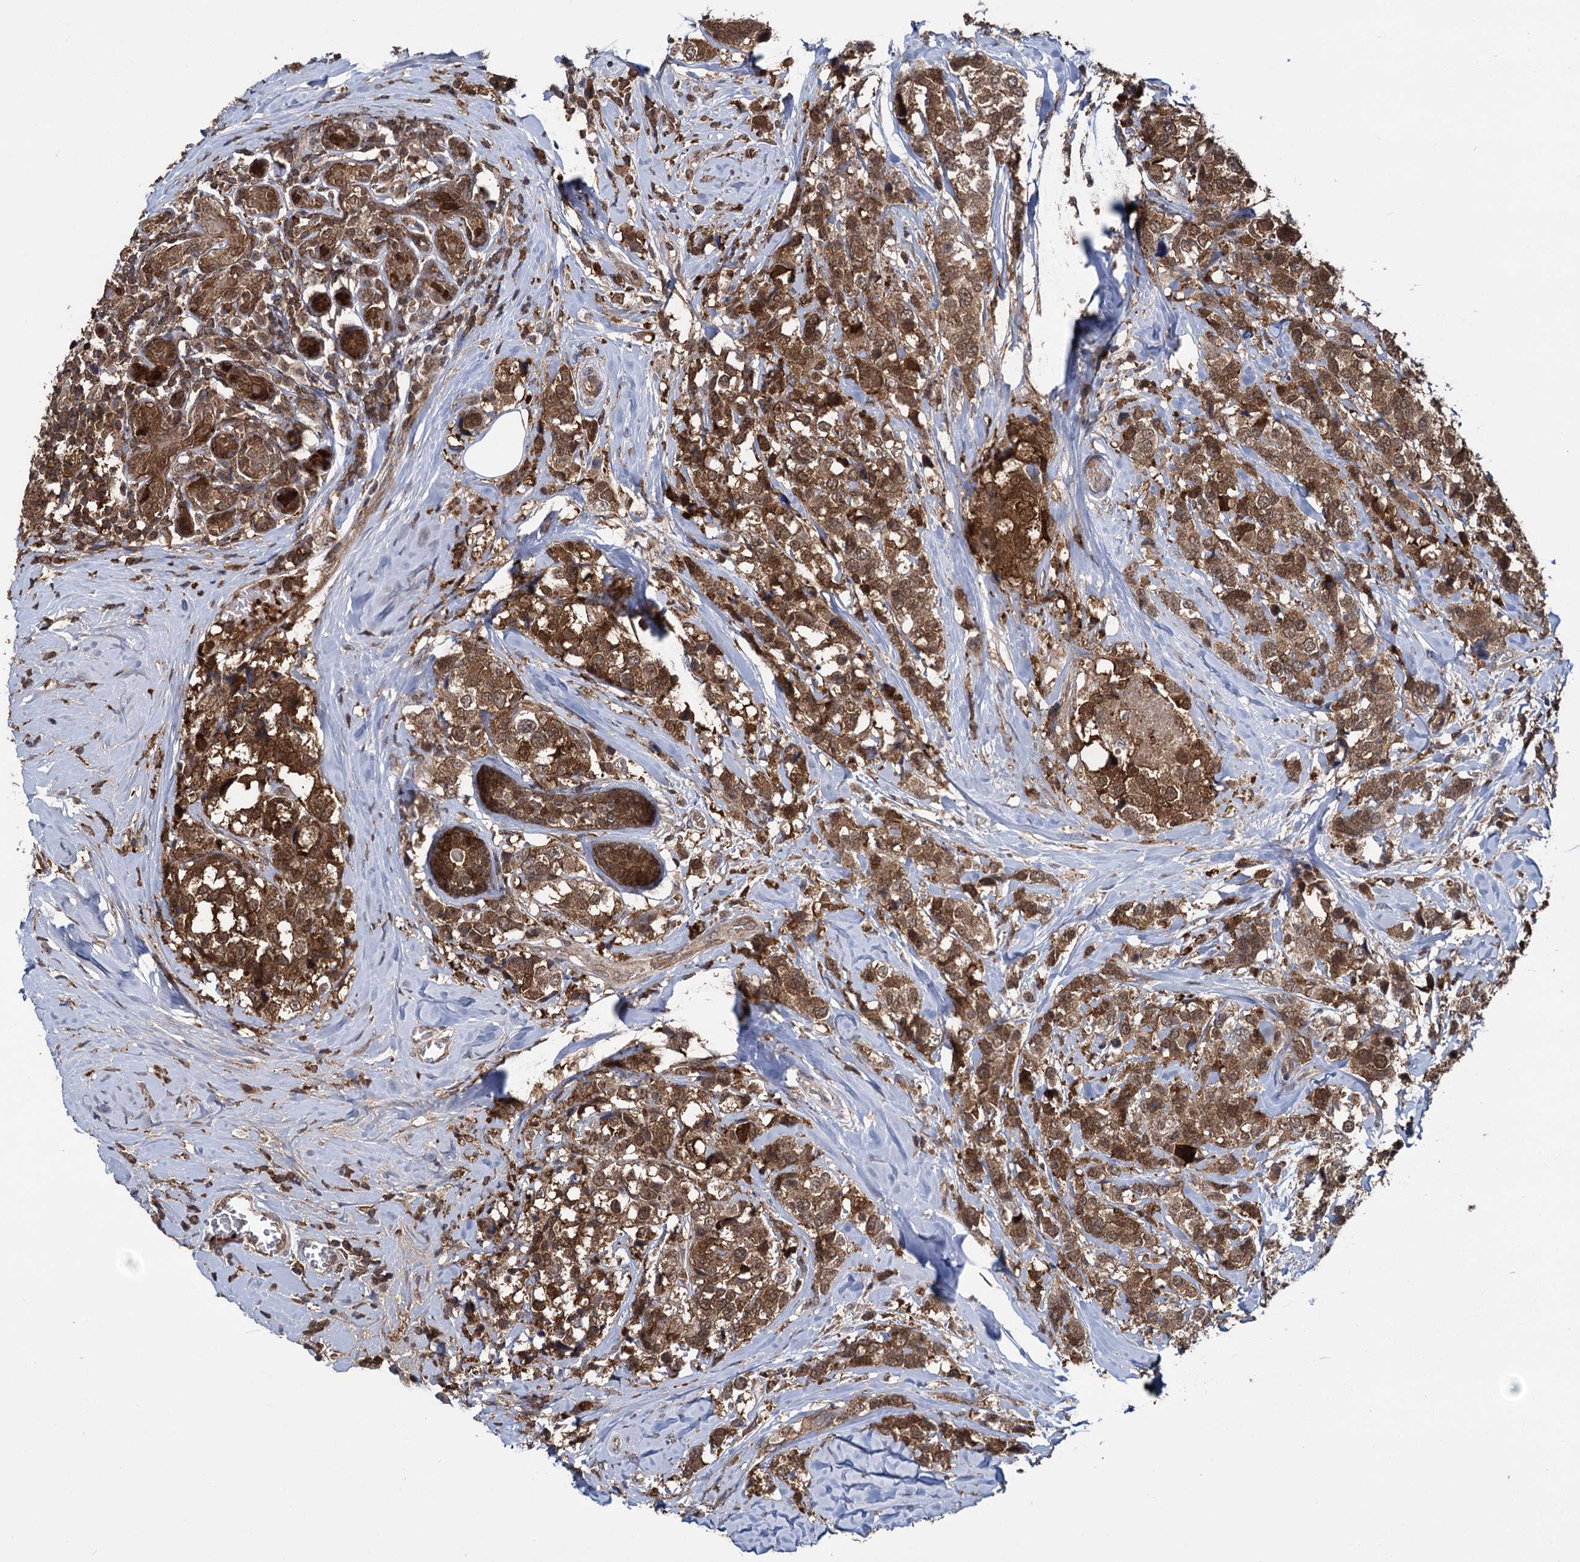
{"staining": {"intensity": "strong", "quantity": ">75%", "location": "cytoplasmic/membranous,nuclear"}, "tissue": "breast cancer", "cell_type": "Tumor cells", "image_type": "cancer", "snomed": [{"axis": "morphology", "description": "Lobular carcinoma"}, {"axis": "topography", "description": "Breast"}], "caption": "About >75% of tumor cells in human breast cancer demonstrate strong cytoplasmic/membranous and nuclear protein staining as visualized by brown immunohistochemical staining.", "gene": "GLO1", "patient": {"sex": "female", "age": 59}}